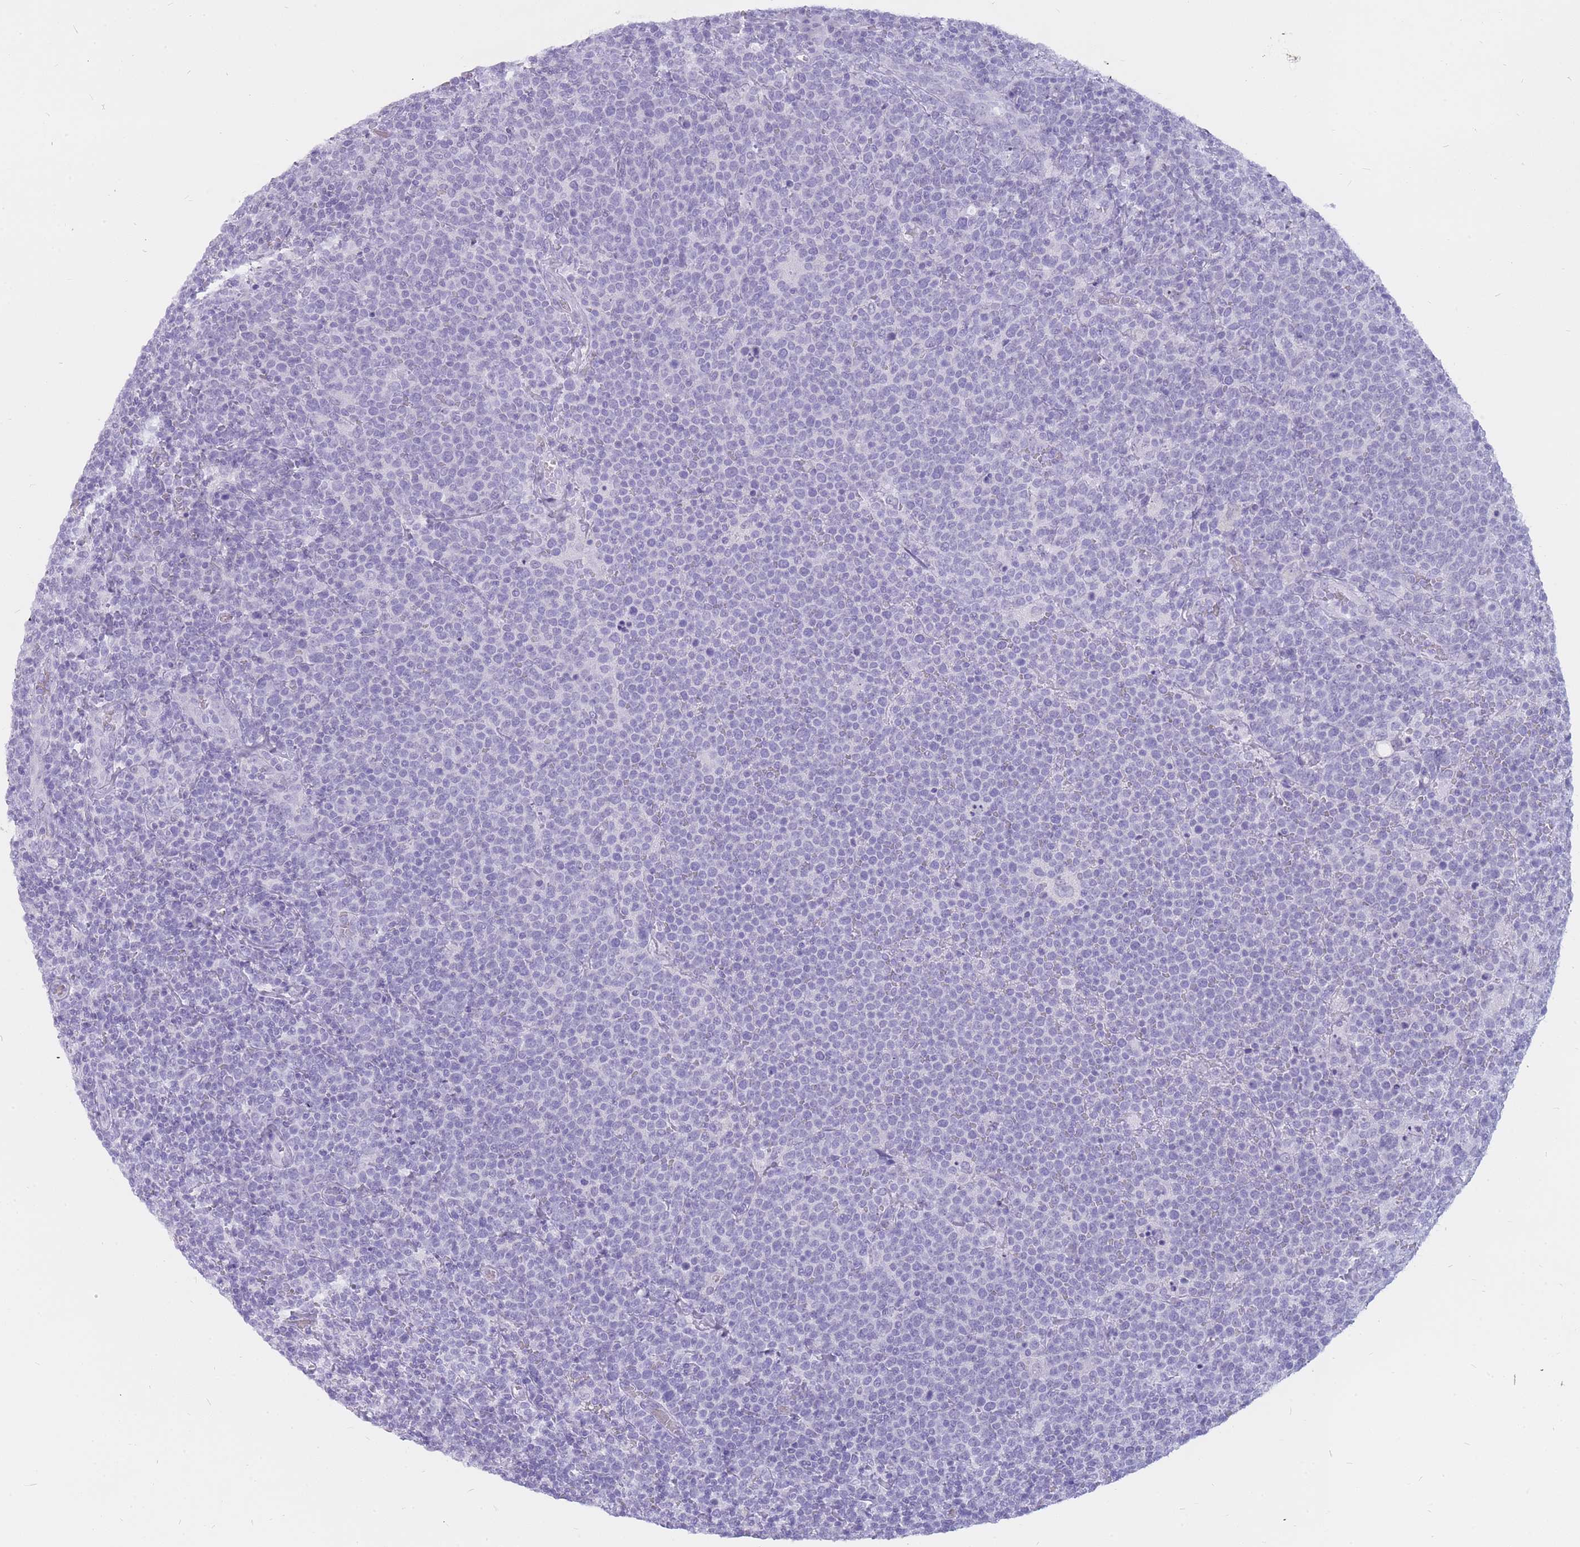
{"staining": {"intensity": "negative", "quantity": "none", "location": "none"}, "tissue": "lymphoma", "cell_type": "Tumor cells", "image_type": "cancer", "snomed": [{"axis": "morphology", "description": "Malignant lymphoma, non-Hodgkin's type, High grade"}, {"axis": "topography", "description": "Lymph node"}], "caption": "IHC micrograph of neoplastic tissue: human high-grade malignant lymphoma, non-Hodgkin's type stained with DAB demonstrates no significant protein positivity in tumor cells.", "gene": "INS", "patient": {"sex": "male", "age": 61}}